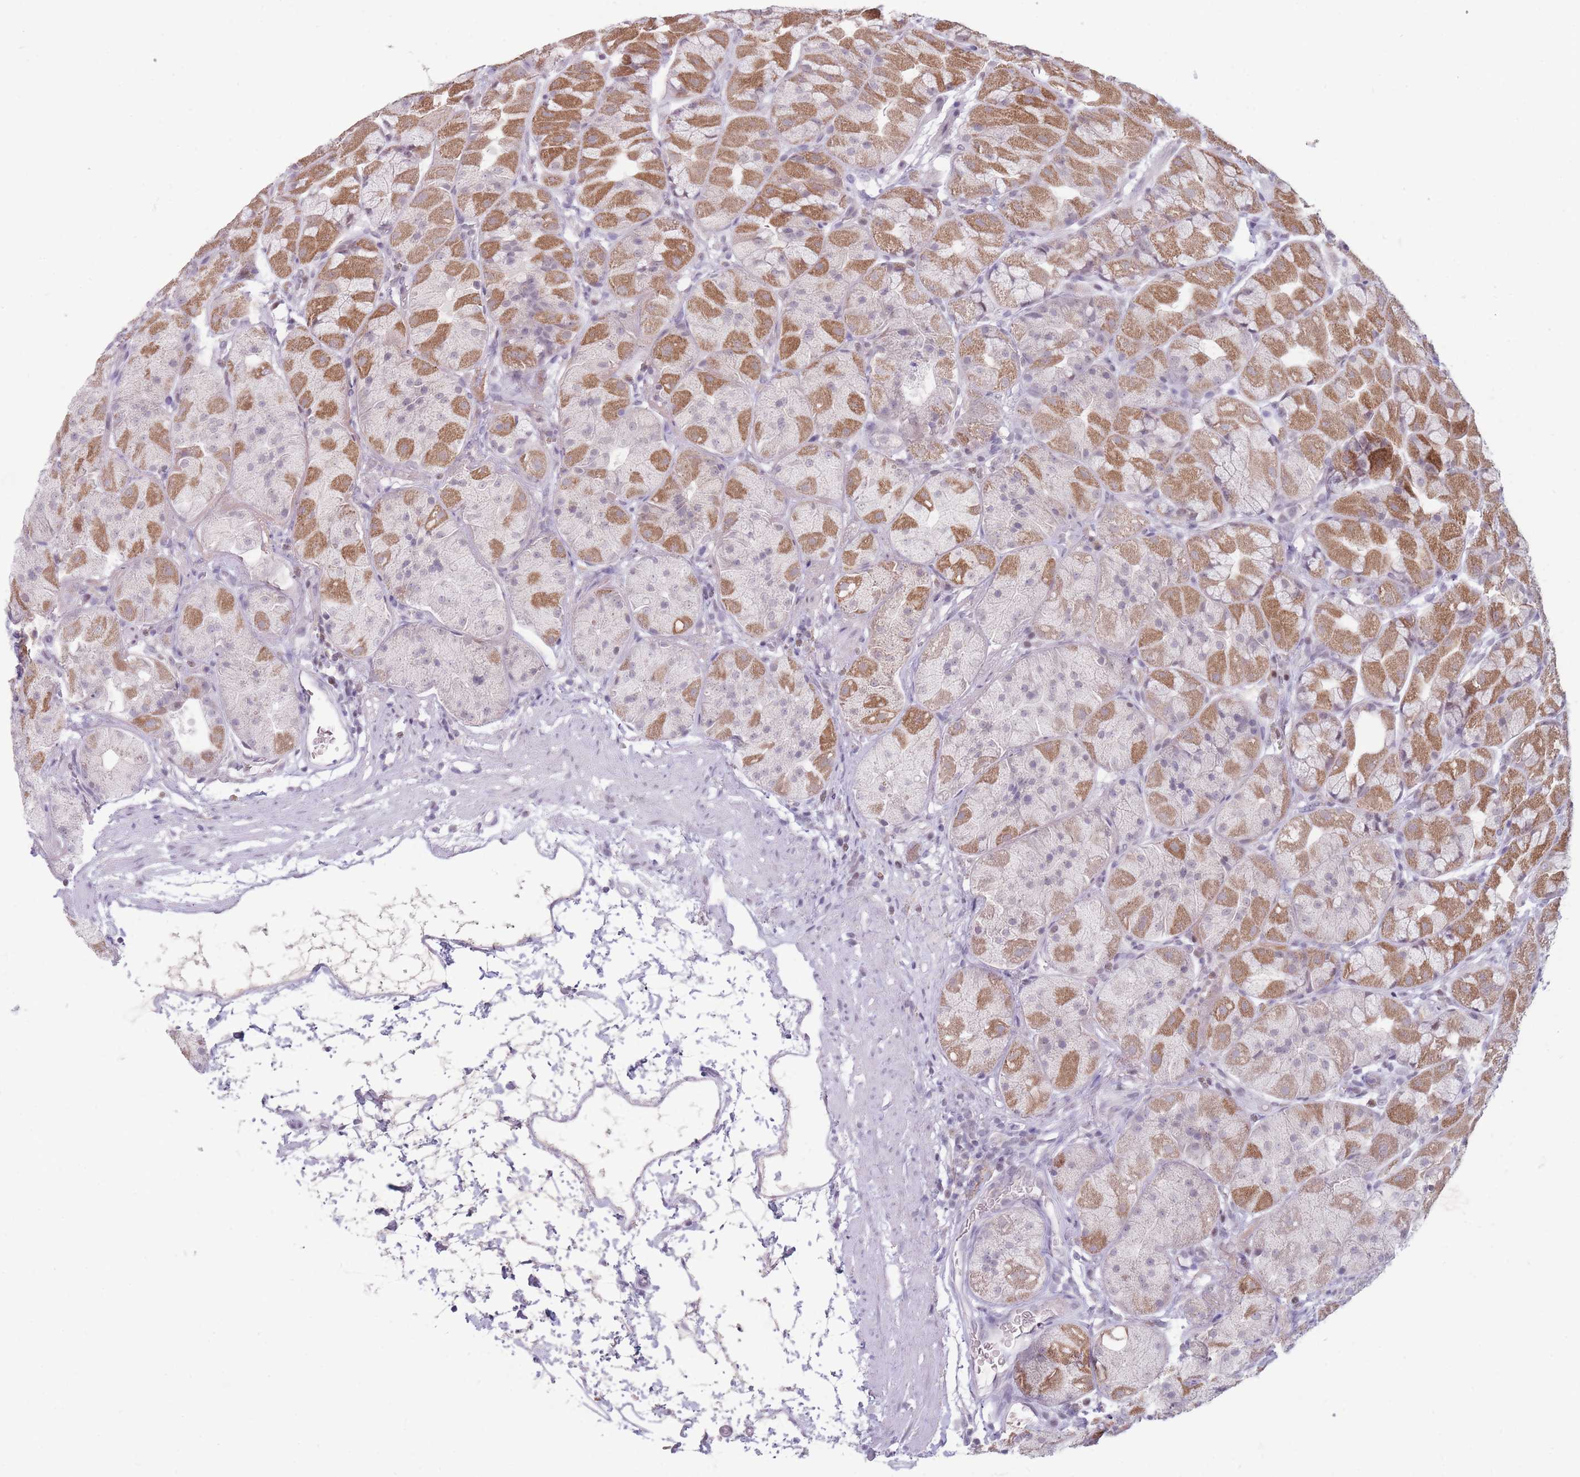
{"staining": {"intensity": "moderate", "quantity": "25%-75%", "location": "cytoplasmic/membranous,nuclear"}, "tissue": "stomach", "cell_type": "Glandular cells", "image_type": "normal", "snomed": [{"axis": "morphology", "description": "Normal tissue, NOS"}, {"axis": "topography", "description": "Stomach"}], "caption": "Immunohistochemical staining of normal human stomach demonstrates medium levels of moderate cytoplasmic/membranous,nuclear staining in about 25%-75% of glandular cells.", "gene": "ARID3B", "patient": {"sex": "male", "age": 57}}